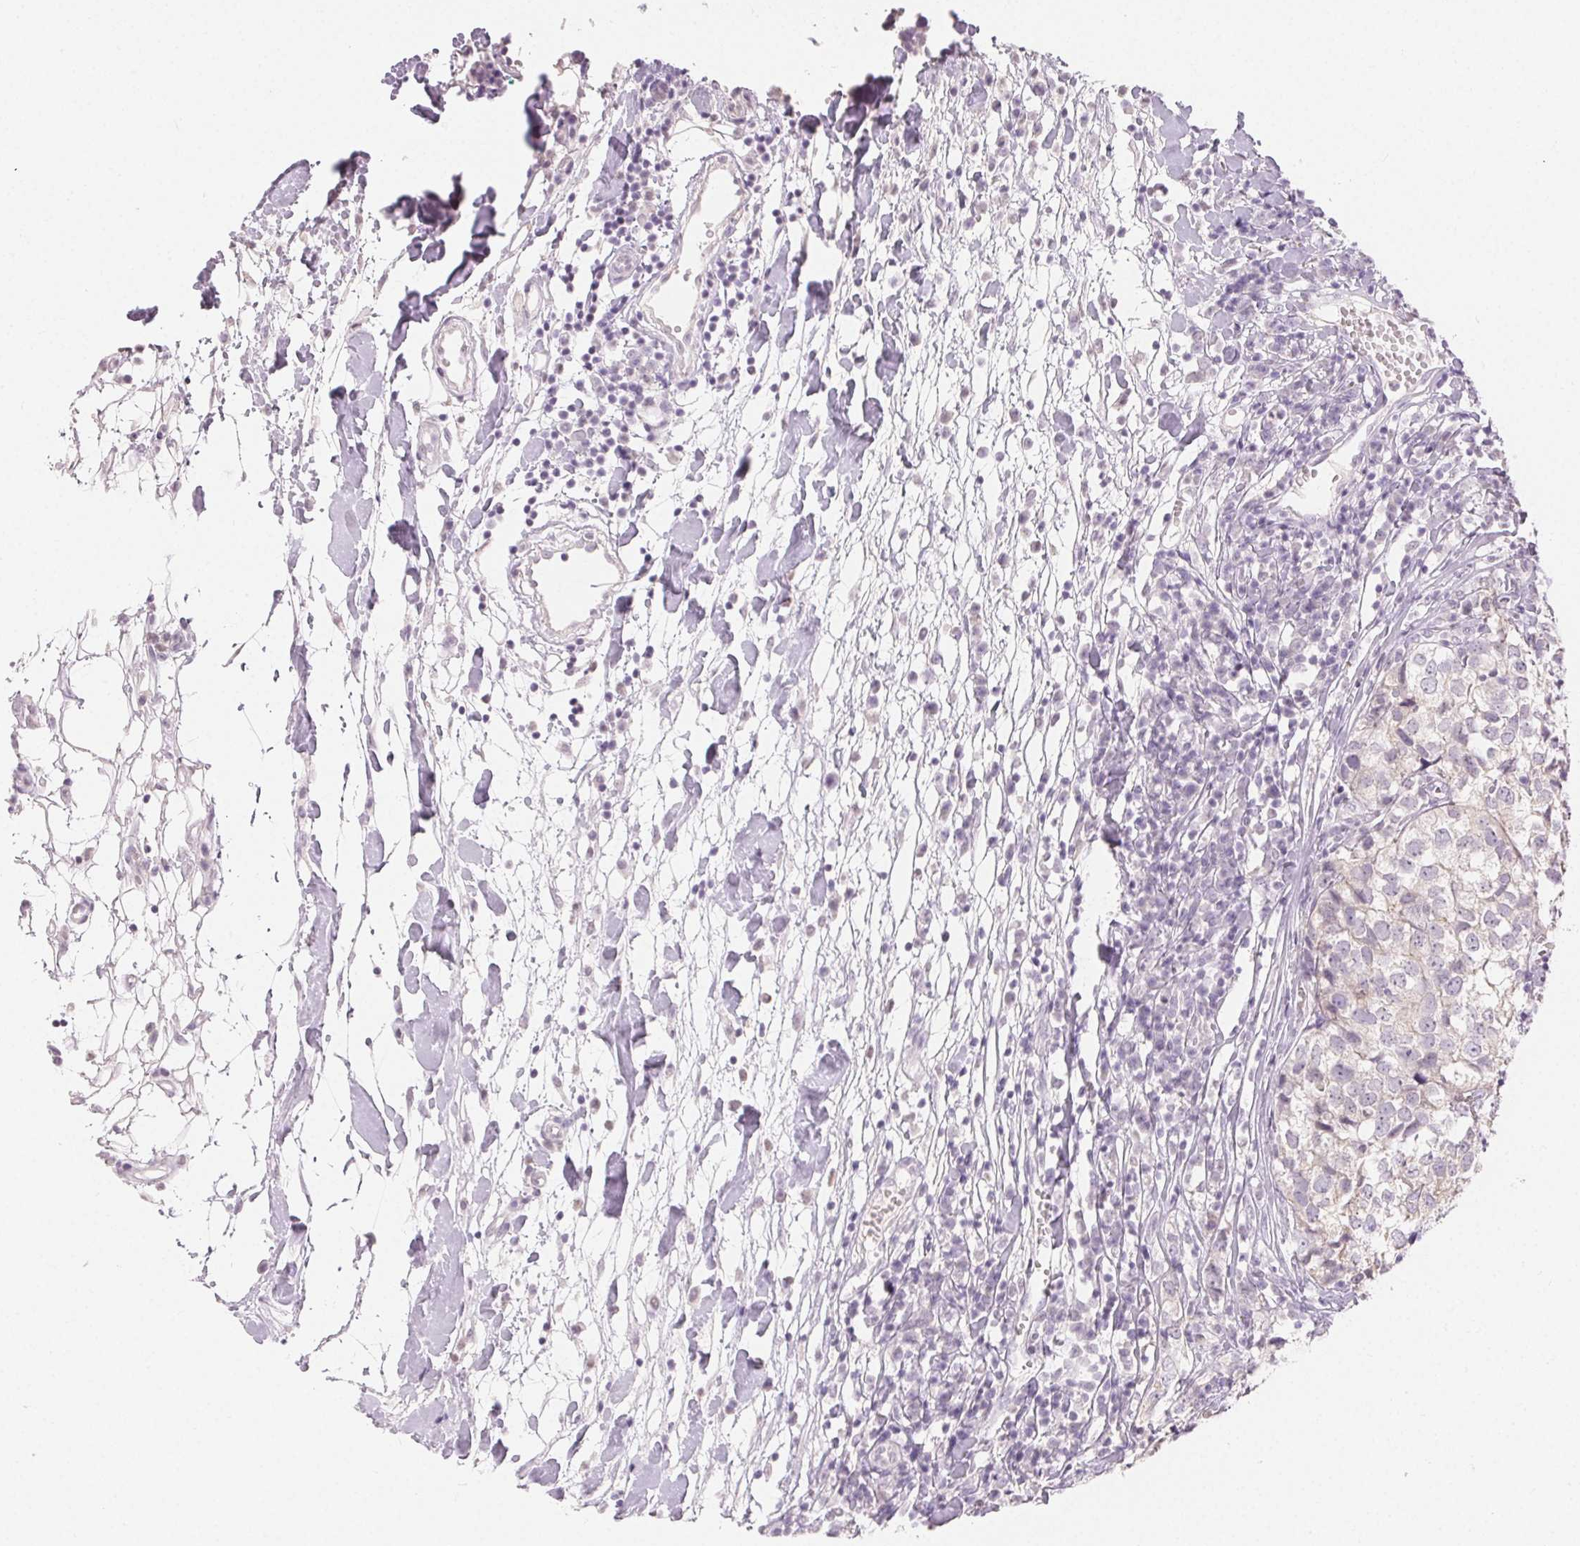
{"staining": {"intensity": "negative", "quantity": "none", "location": "none"}, "tissue": "breast cancer", "cell_type": "Tumor cells", "image_type": "cancer", "snomed": [{"axis": "morphology", "description": "Duct carcinoma"}, {"axis": "topography", "description": "Breast"}], "caption": "IHC image of invasive ductal carcinoma (breast) stained for a protein (brown), which exhibits no staining in tumor cells.", "gene": "SFTPD", "patient": {"sex": "female", "age": 30}}